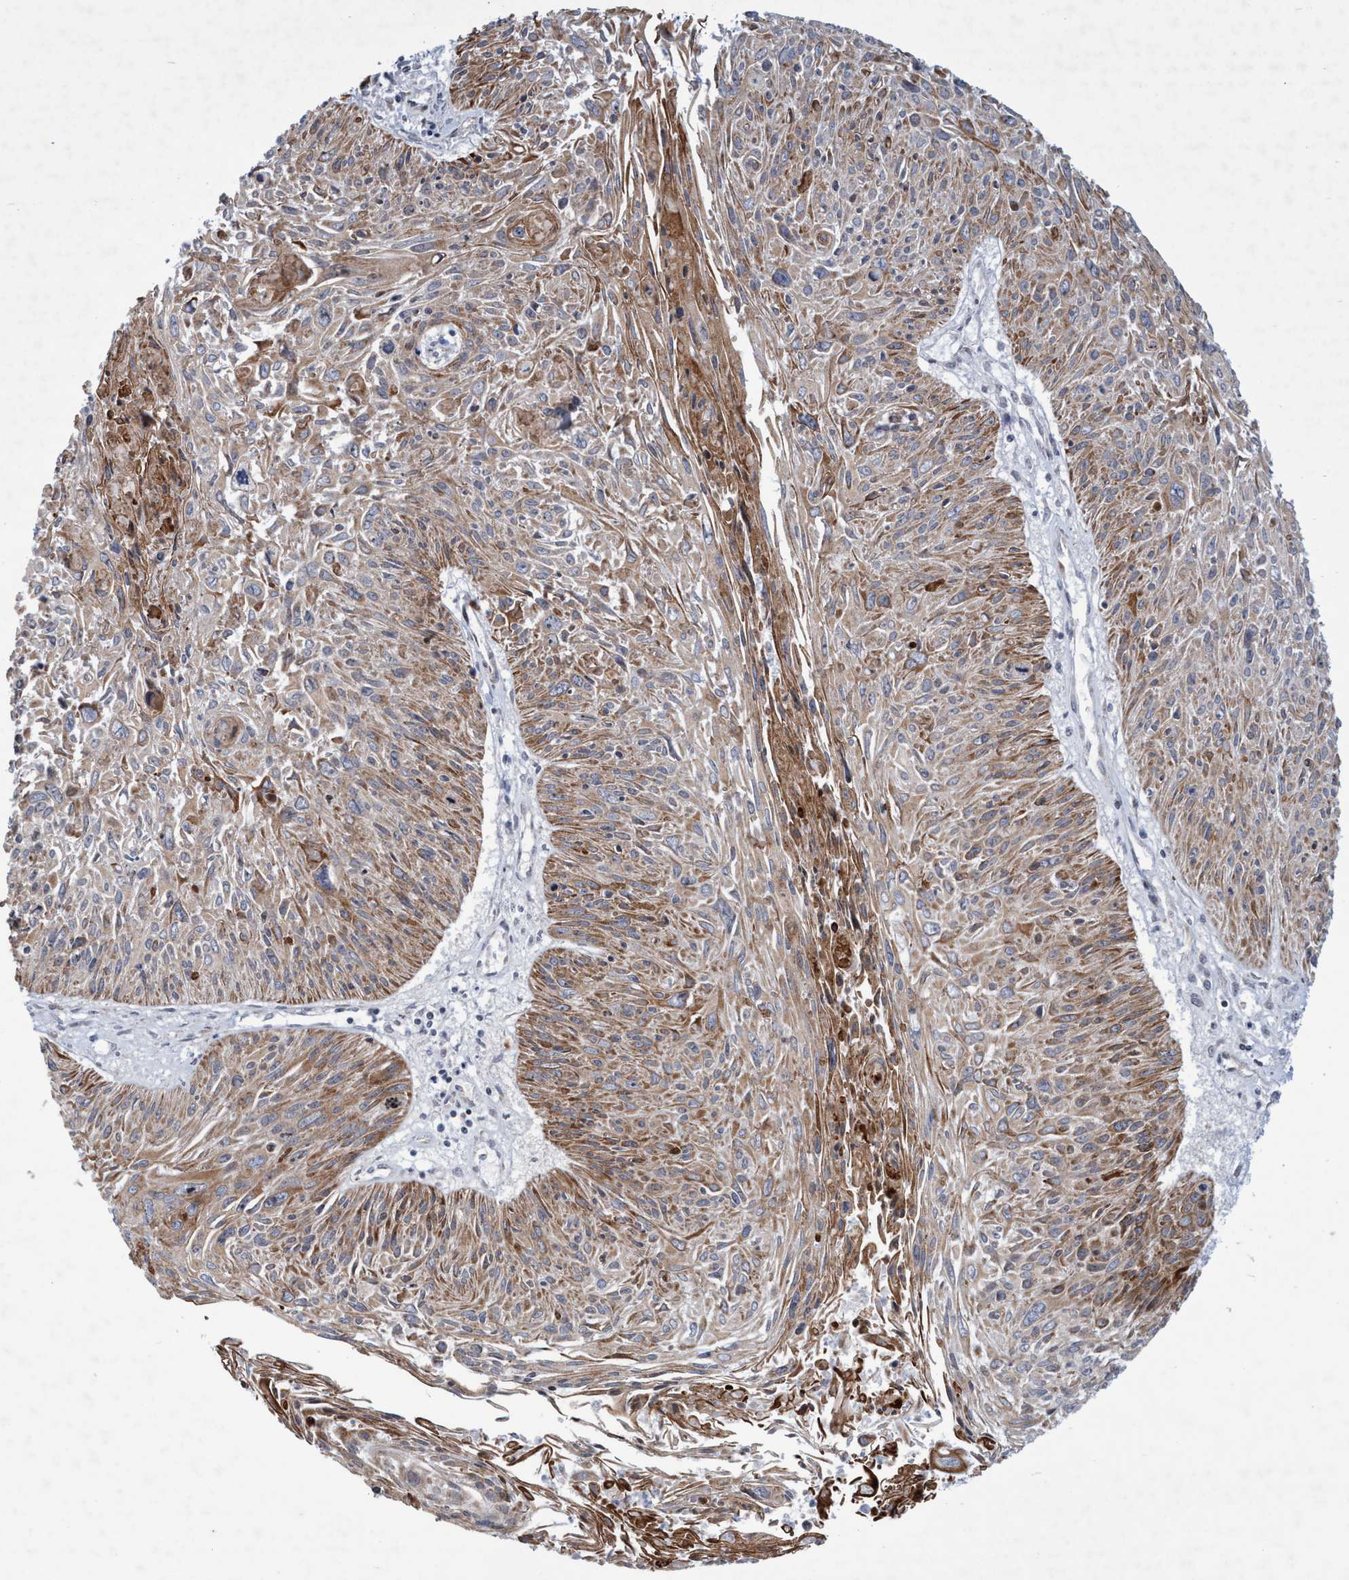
{"staining": {"intensity": "moderate", "quantity": ">75%", "location": "cytoplasmic/membranous"}, "tissue": "cervical cancer", "cell_type": "Tumor cells", "image_type": "cancer", "snomed": [{"axis": "morphology", "description": "Squamous cell carcinoma, NOS"}, {"axis": "topography", "description": "Cervix"}], "caption": "Tumor cells exhibit medium levels of moderate cytoplasmic/membranous positivity in approximately >75% of cells in human cervical squamous cell carcinoma. (DAB IHC, brown staining for protein, blue staining for nuclei).", "gene": "POLR1F", "patient": {"sex": "female", "age": 51}}